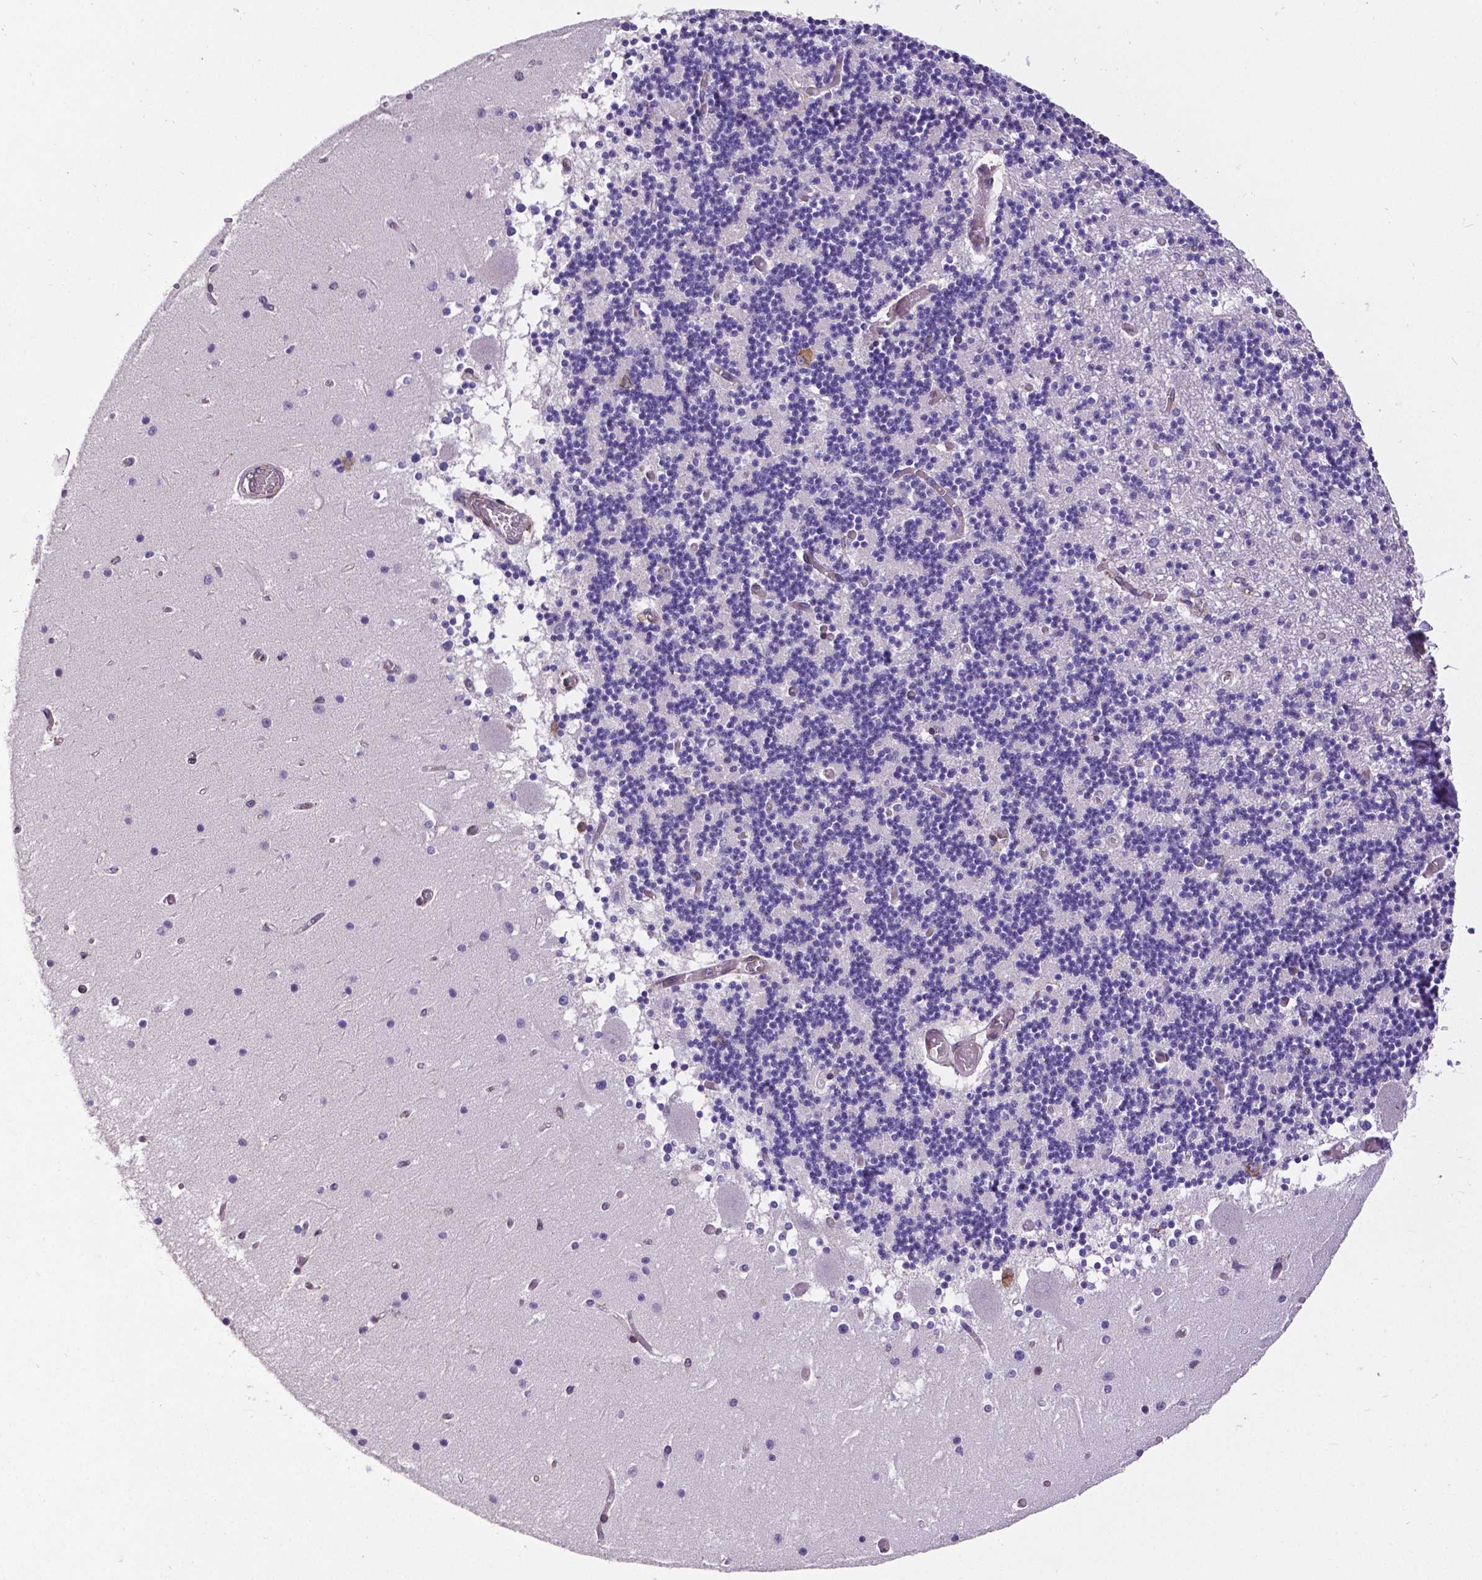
{"staining": {"intensity": "weak", "quantity": "25%-75%", "location": "nuclear"}, "tissue": "cerebellum", "cell_type": "Cells in granular layer", "image_type": "normal", "snomed": [{"axis": "morphology", "description": "Normal tissue, NOS"}, {"axis": "topography", "description": "Cerebellum"}], "caption": "IHC micrograph of unremarkable cerebellum: cerebellum stained using IHC exhibits low levels of weak protein expression localized specifically in the nuclear of cells in granular layer, appearing as a nuclear brown color.", "gene": "MTDH", "patient": {"sex": "female", "age": 28}}